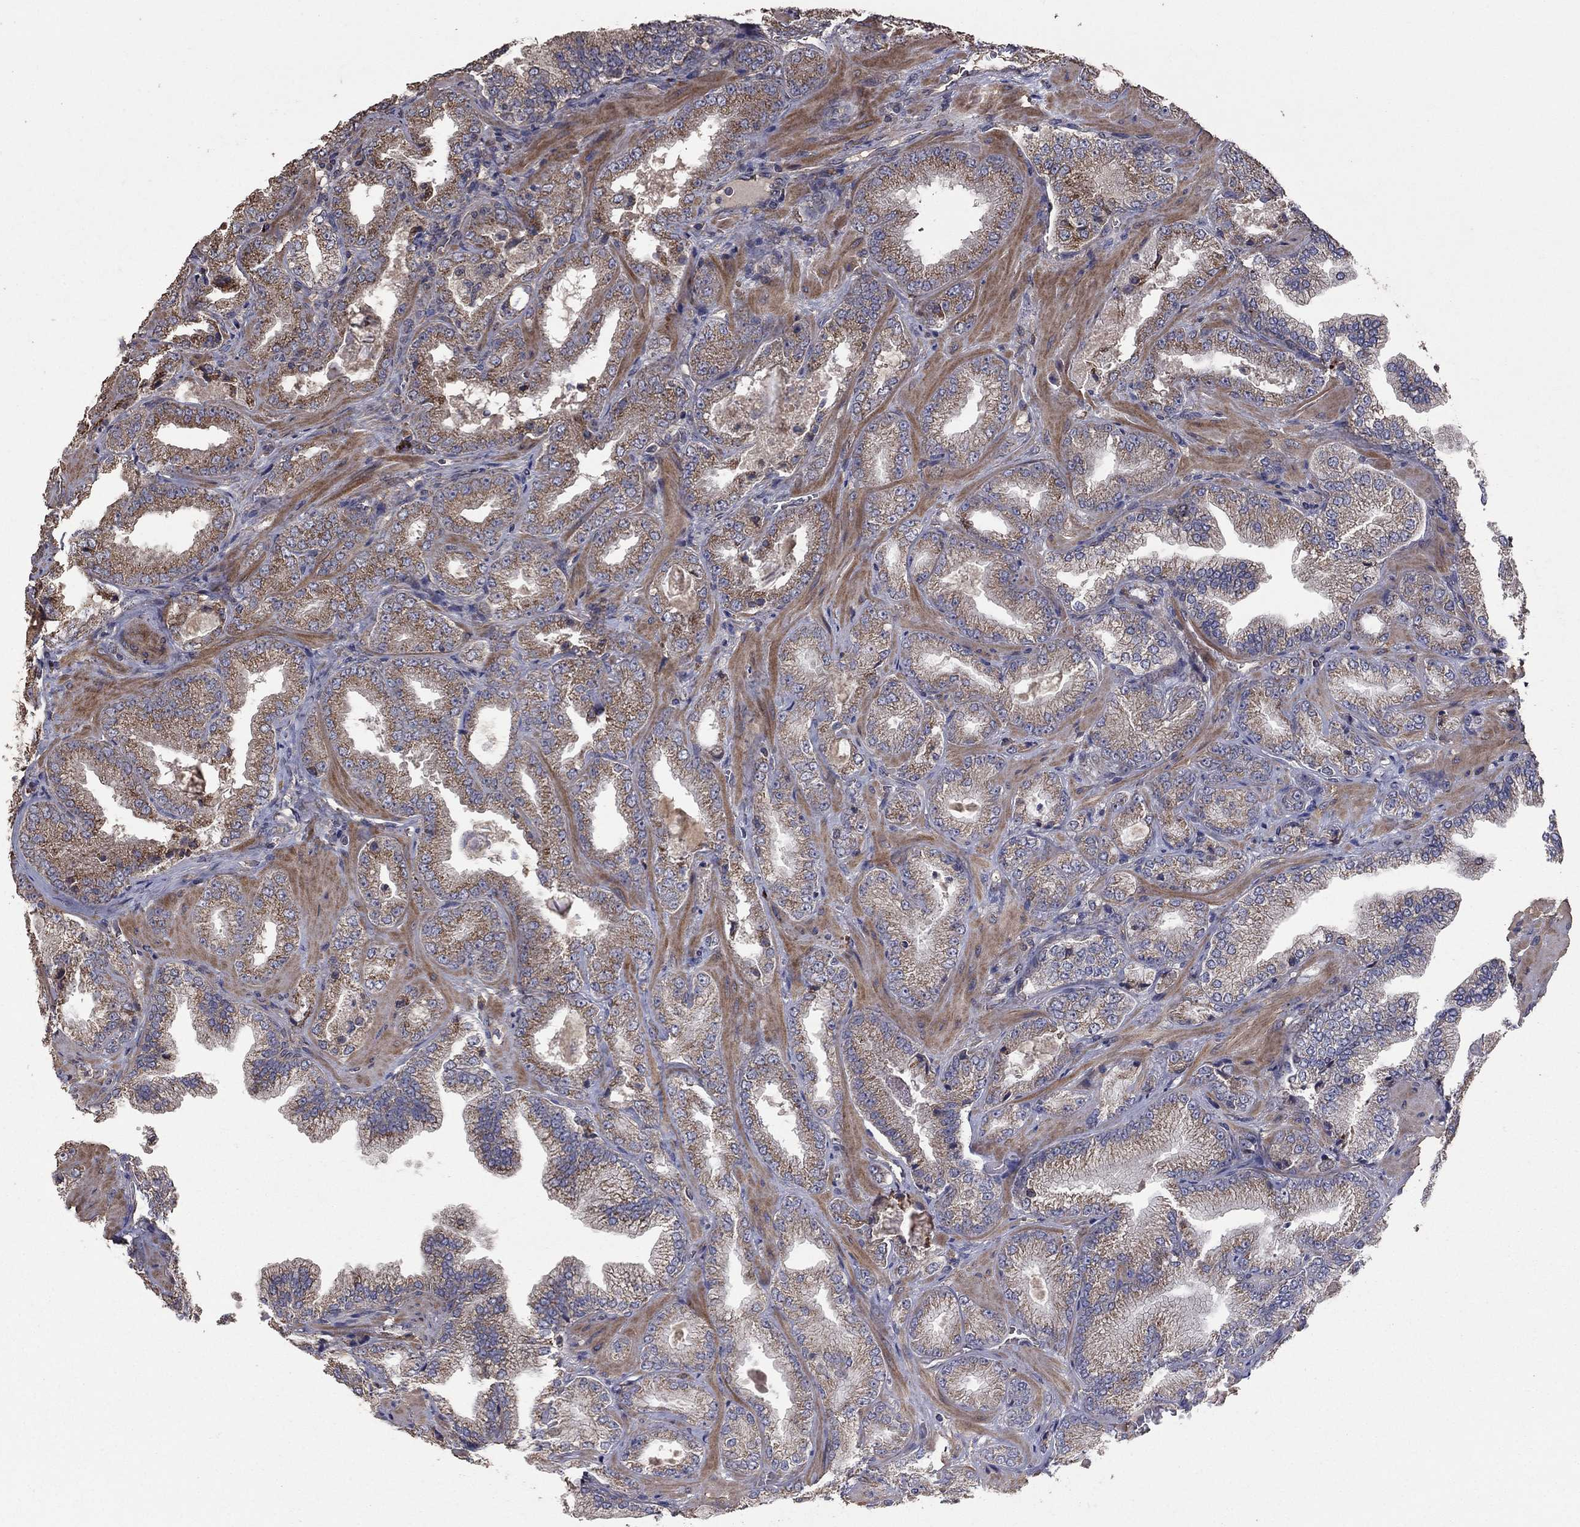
{"staining": {"intensity": "moderate", "quantity": "<25%", "location": "cytoplasmic/membranous"}, "tissue": "prostate cancer", "cell_type": "Tumor cells", "image_type": "cancer", "snomed": [{"axis": "morphology", "description": "Adenocarcinoma, Low grade"}, {"axis": "topography", "description": "Prostate"}], "caption": "Brown immunohistochemical staining in adenocarcinoma (low-grade) (prostate) reveals moderate cytoplasmic/membranous positivity in about <25% of tumor cells. Using DAB (3,3'-diaminobenzidine) (brown) and hematoxylin (blue) stains, captured at high magnification using brightfield microscopy.", "gene": "FLT4", "patient": {"sex": "male", "age": 72}}